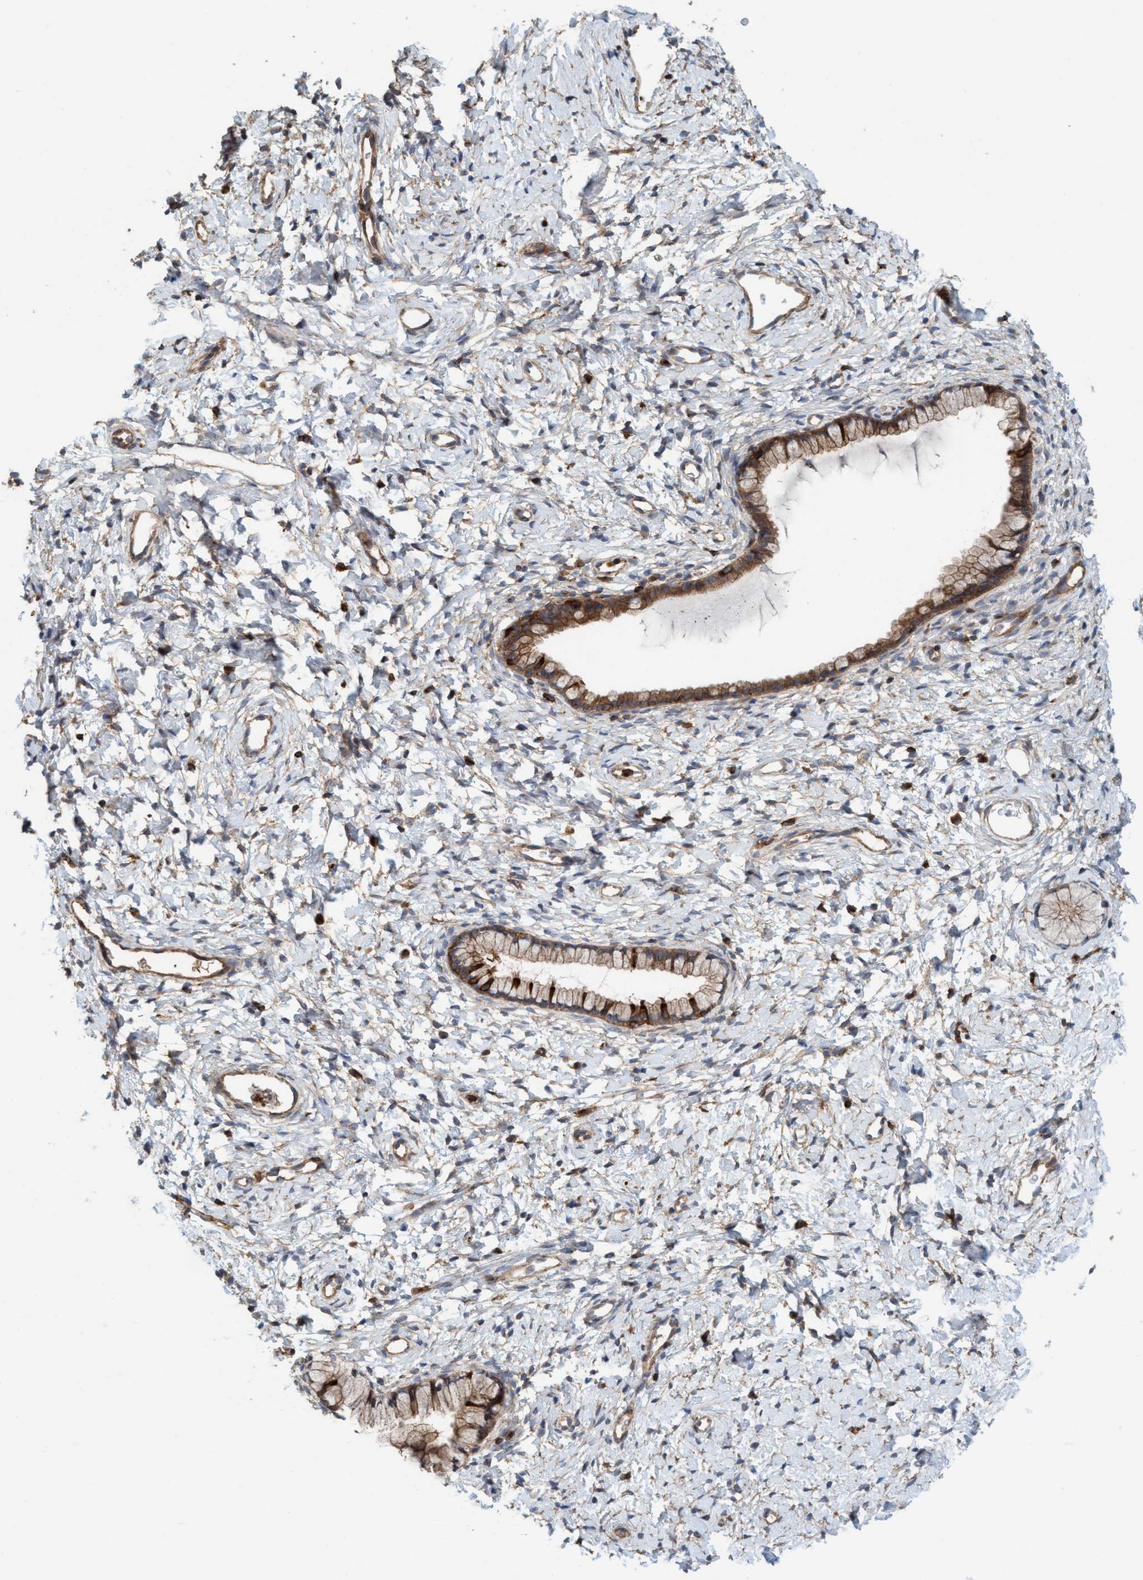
{"staining": {"intensity": "strong", "quantity": "25%-75%", "location": "cytoplasmic/membranous"}, "tissue": "cervix", "cell_type": "Glandular cells", "image_type": "normal", "snomed": [{"axis": "morphology", "description": "Normal tissue, NOS"}, {"axis": "topography", "description": "Cervix"}], "caption": "About 25%-75% of glandular cells in benign human cervix reveal strong cytoplasmic/membranous protein positivity as visualized by brown immunohistochemical staining.", "gene": "SPECC1", "patient": {"sex": "female", "age": 72}}